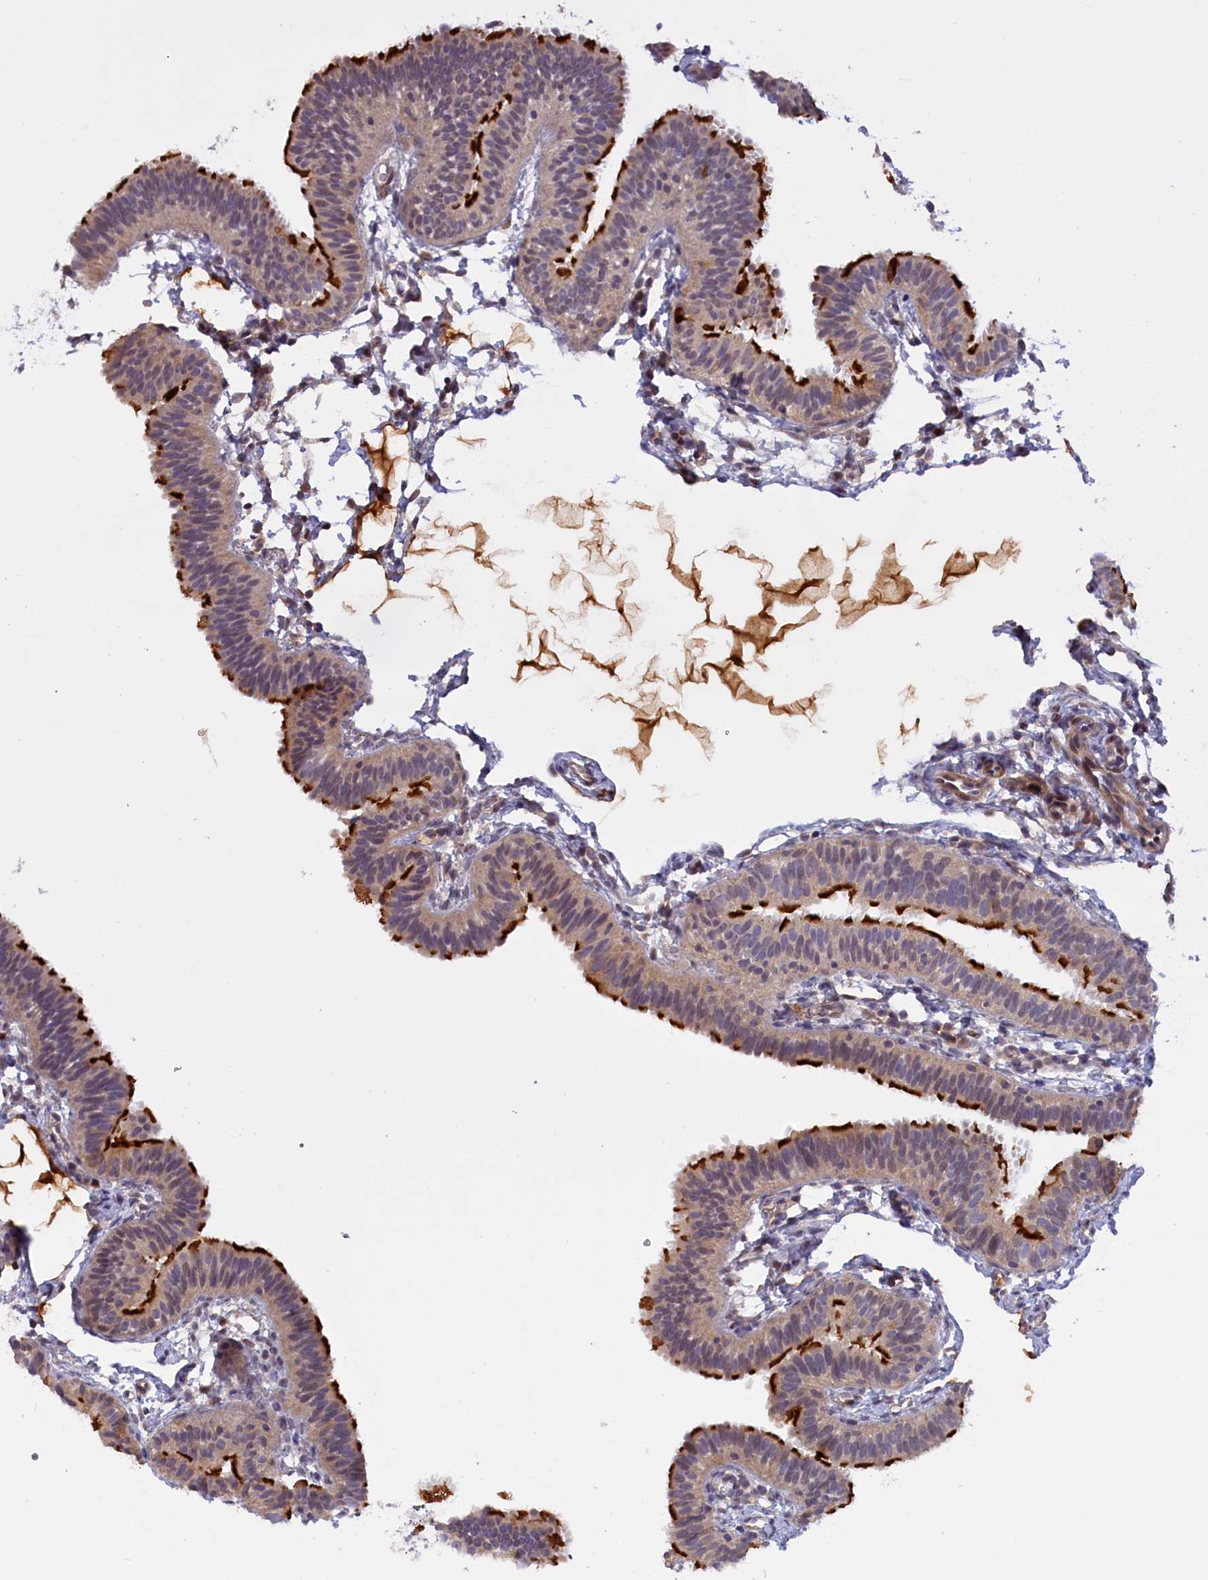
{"staining": {"intensity": "strong", "quantity": "25%-75%", "location": "cytoplasmic/membranous"}, "tissue": "fallopian tube", "cell_type": "Glandular cells", "image_type": "normal", "snomed": [{"axis": "morphology", "description": "Normal tissue, NOS"}, {"axis": "topography", "description": "Fallopian tube"}], "caption": "A high amount of strong cytoplasmic/membranous staining is identified in approximately 25%-75% of glandular cells in unremarkable fallopian tube. (Stains: DAB (3,3'-diaminobenzidine) in brown, nuclei in blue, Microscopy: brightfield microscopy at high magnification).", "gene": "RRAD", "patient": {"sex": "female", "age": 35}}